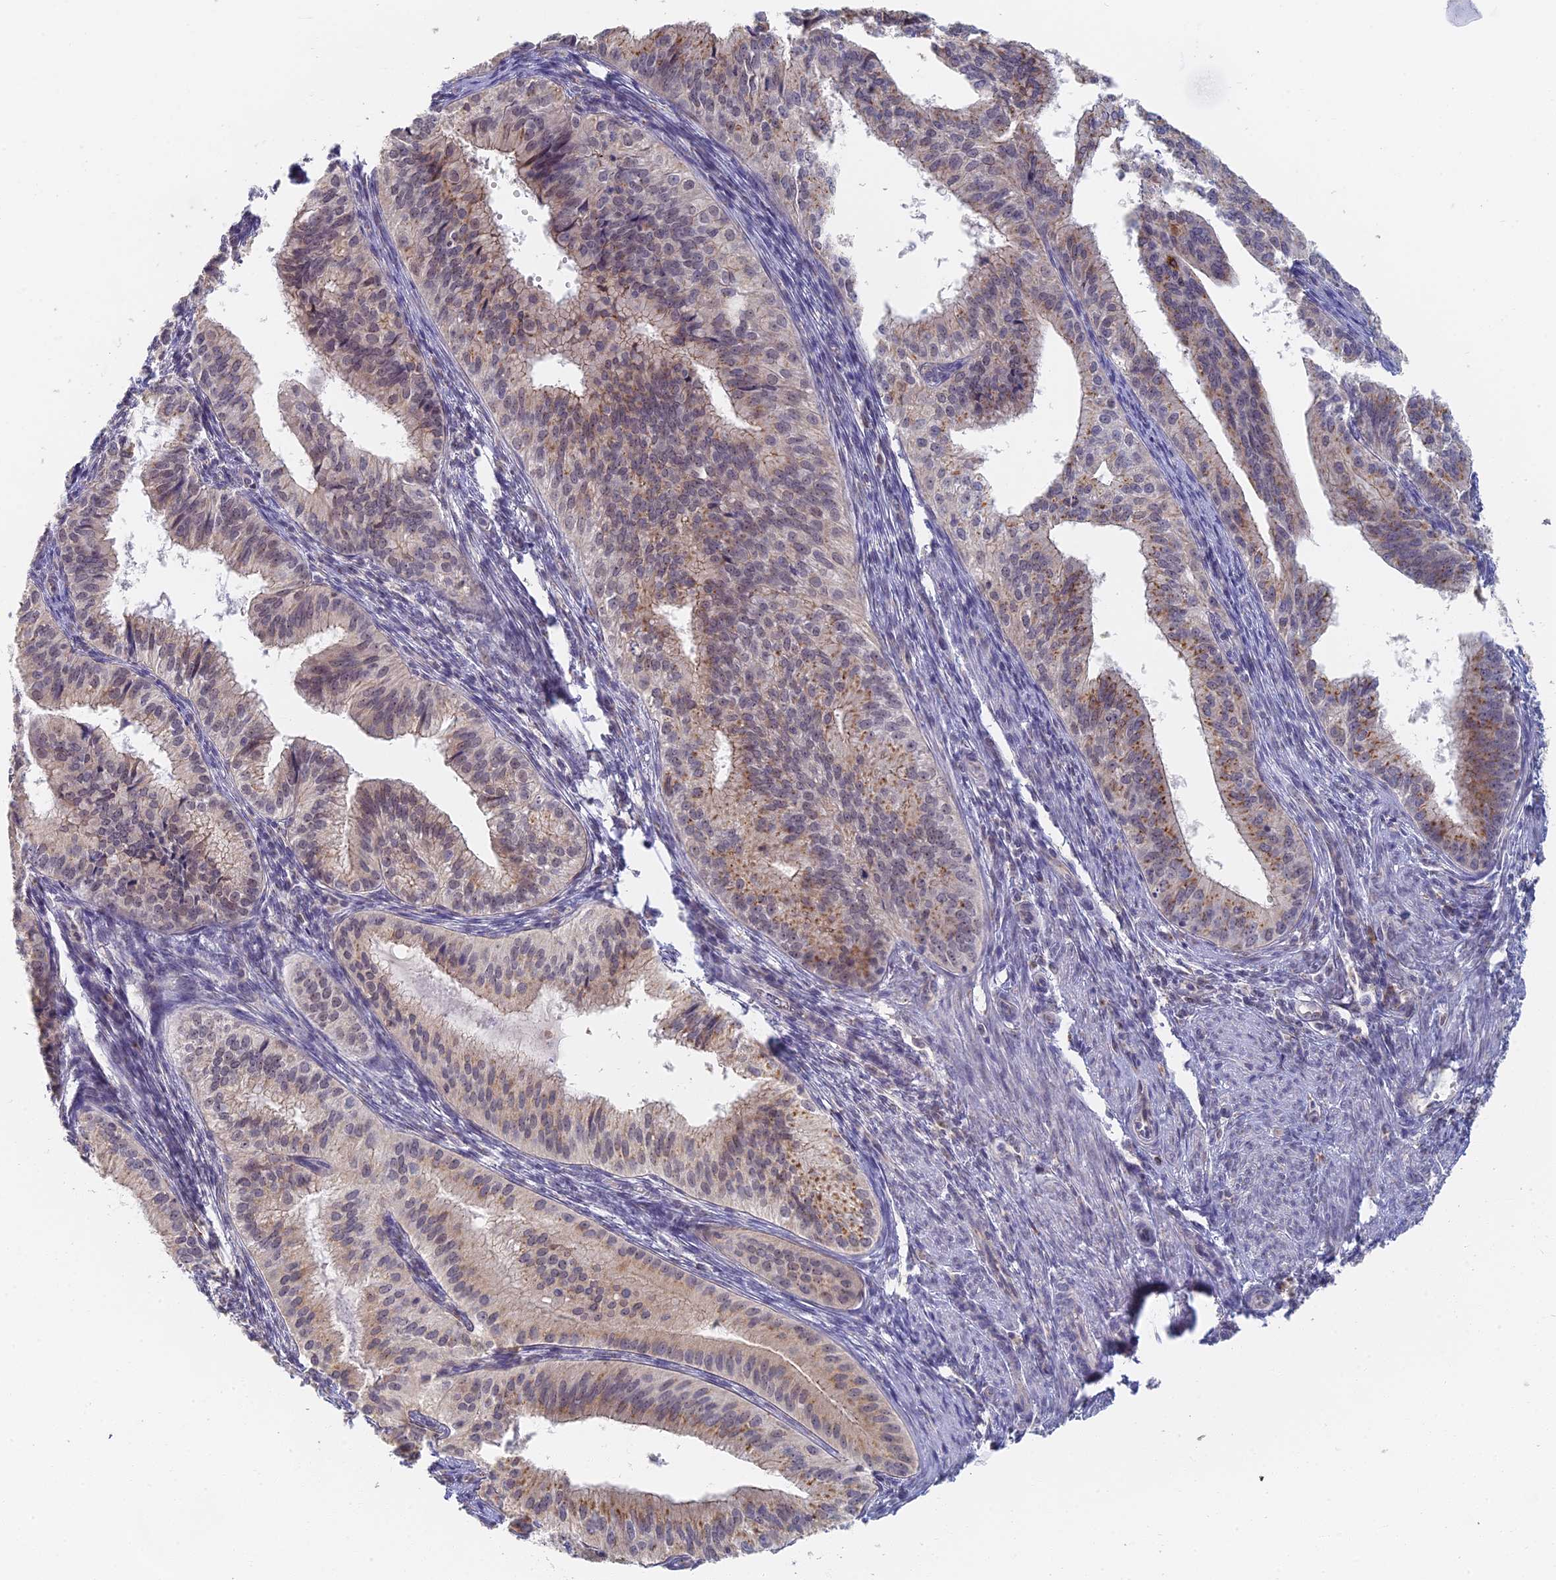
{"staining": {"intensity": "moderate", "quantity": "25%-75%", "location": "cytoplasmic/membranous"}, "tissue": "endometrial cancer", "cell_type": "Tumor cells", "image_type": "cancer", "snomed": [{"axis": "morphology", "description": "Adenocarcinoma, NOS"}, {"axis": "topography", "description": "Endometrium"}], "caption": "Tumor cells display medium levels of moderate cytoplasmic/membranous expression in about 25%-75% of cells in endometrial cancer. Using DAB (brown) and hematoxylin (blue) stains, captured at high magnification using brightfield microscopy.", "gene": "GPATCH1", "patient": {"sex": "female", "age": 50}}